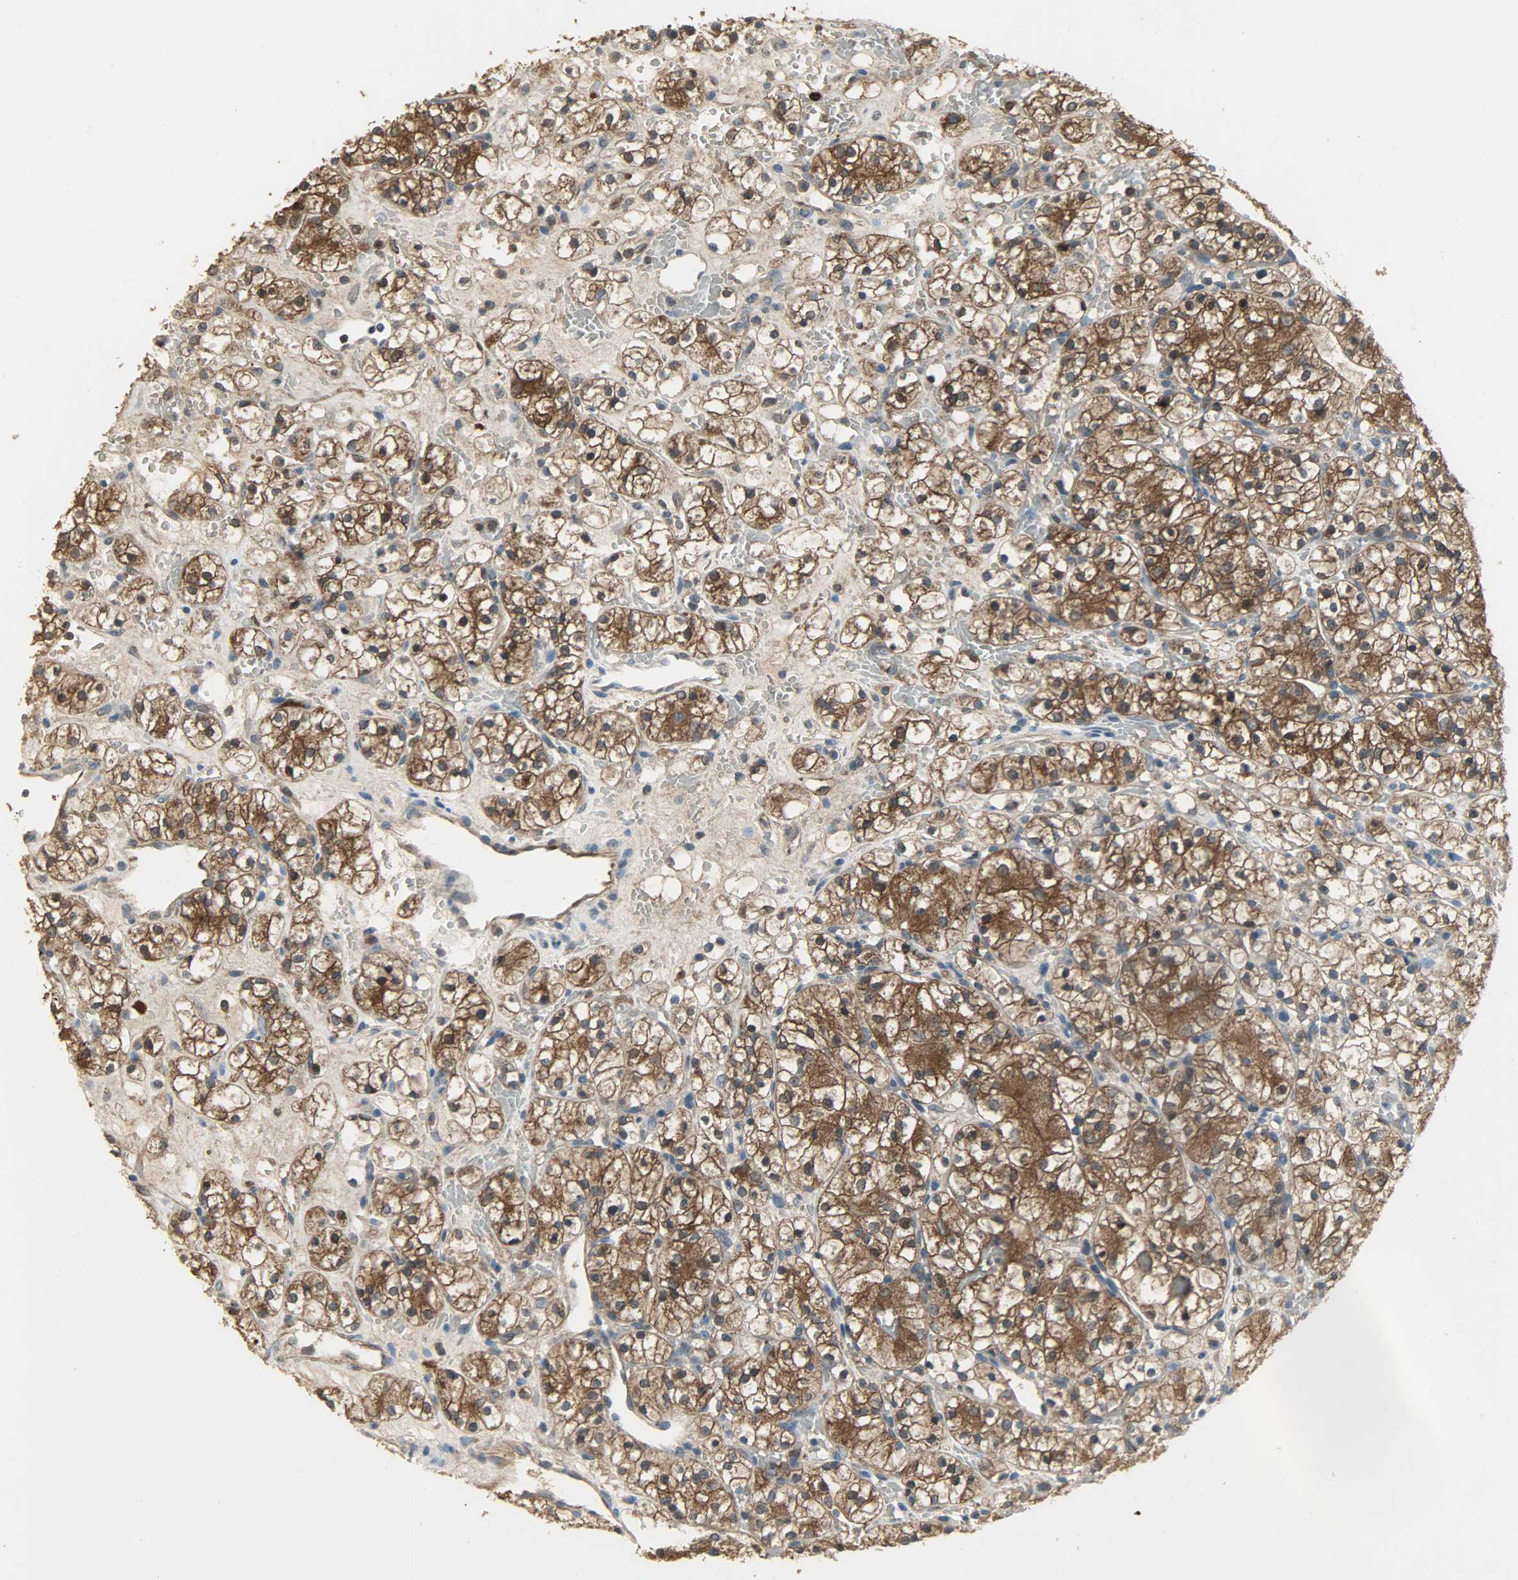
{"staining": {"intensity": "strong", "quantity": ">75%", "location": "cytoplasmic/membranous,nuclear"}, "tissue": "renal cancer", "cell_type": "Tumor cells", "image_type": "cancer", "snomed": [{"axis": "morphology", "description": "Adenocarcinoma, NOS"}, {"axis": "topography", "description": "Kidney"}], "caption": "Adenocarcinoma (renal) stained with a brown dye shows strong cytoplasmic/membranous and nuclear positive staining in about >75% of tumor cells.", "gene": "LDHB", "patient": {"sex": "female", "age": 60}}